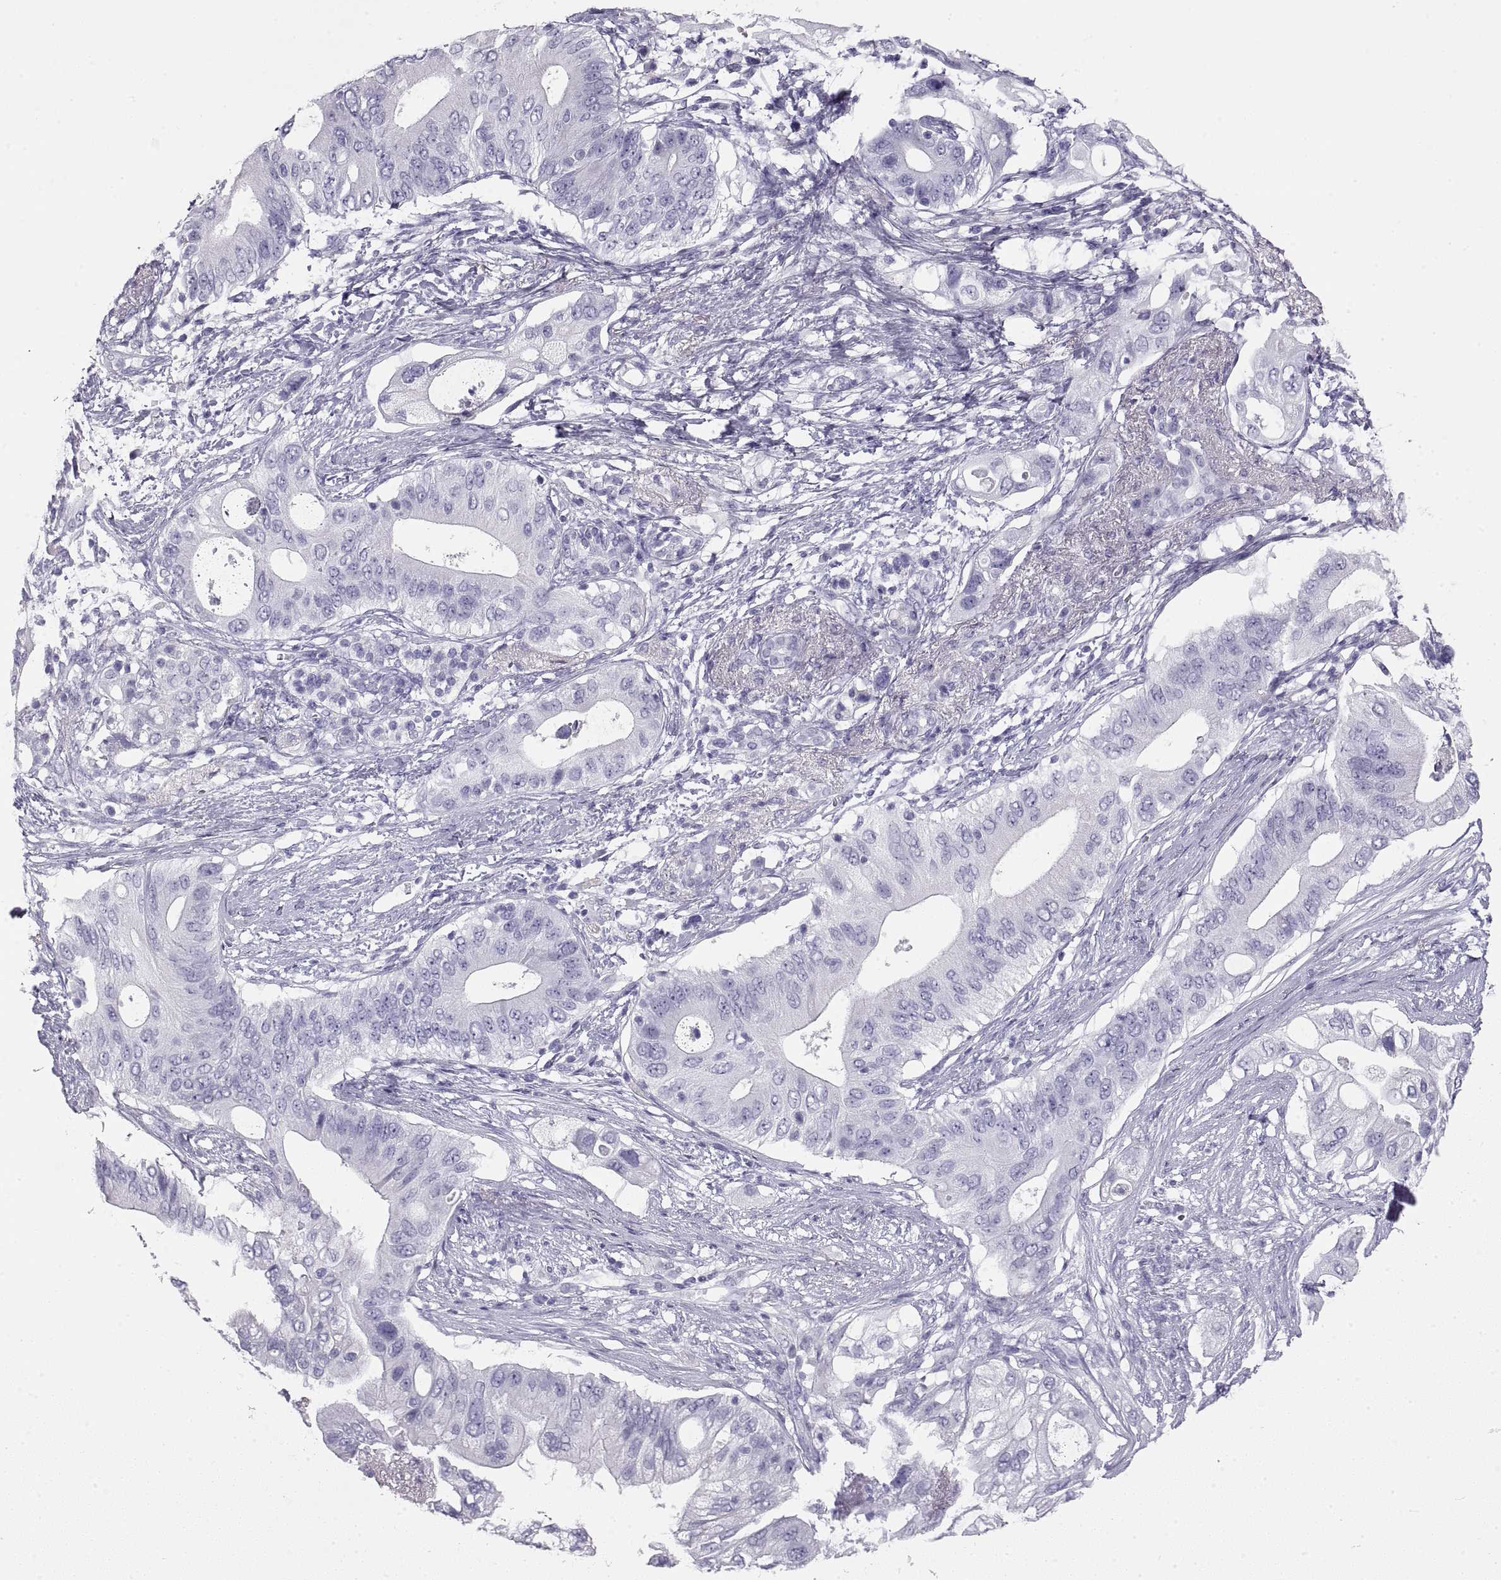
{"staining": {"intensity": "negative", "quantity": "none", "location": "none"}, "tissue": "pancreatic cancer", "cell_type": "Tumor cells", "image_type": "cancer", "snomed": [{"axis": "morphology", "description": "Adenocarcinoma, NOS"}, {"axis": "topography", "description": "Pancreas"}], "caption": "Immunohistochemistry micrograph of neoplastic tissue: pancreatic cancer stained with DAB (3,3'-diaminobenzidine) exhibits no significant protein staining in tumor cells.", "gene": "RLBP1", "patient": {"sex": "female", "age": 72}}